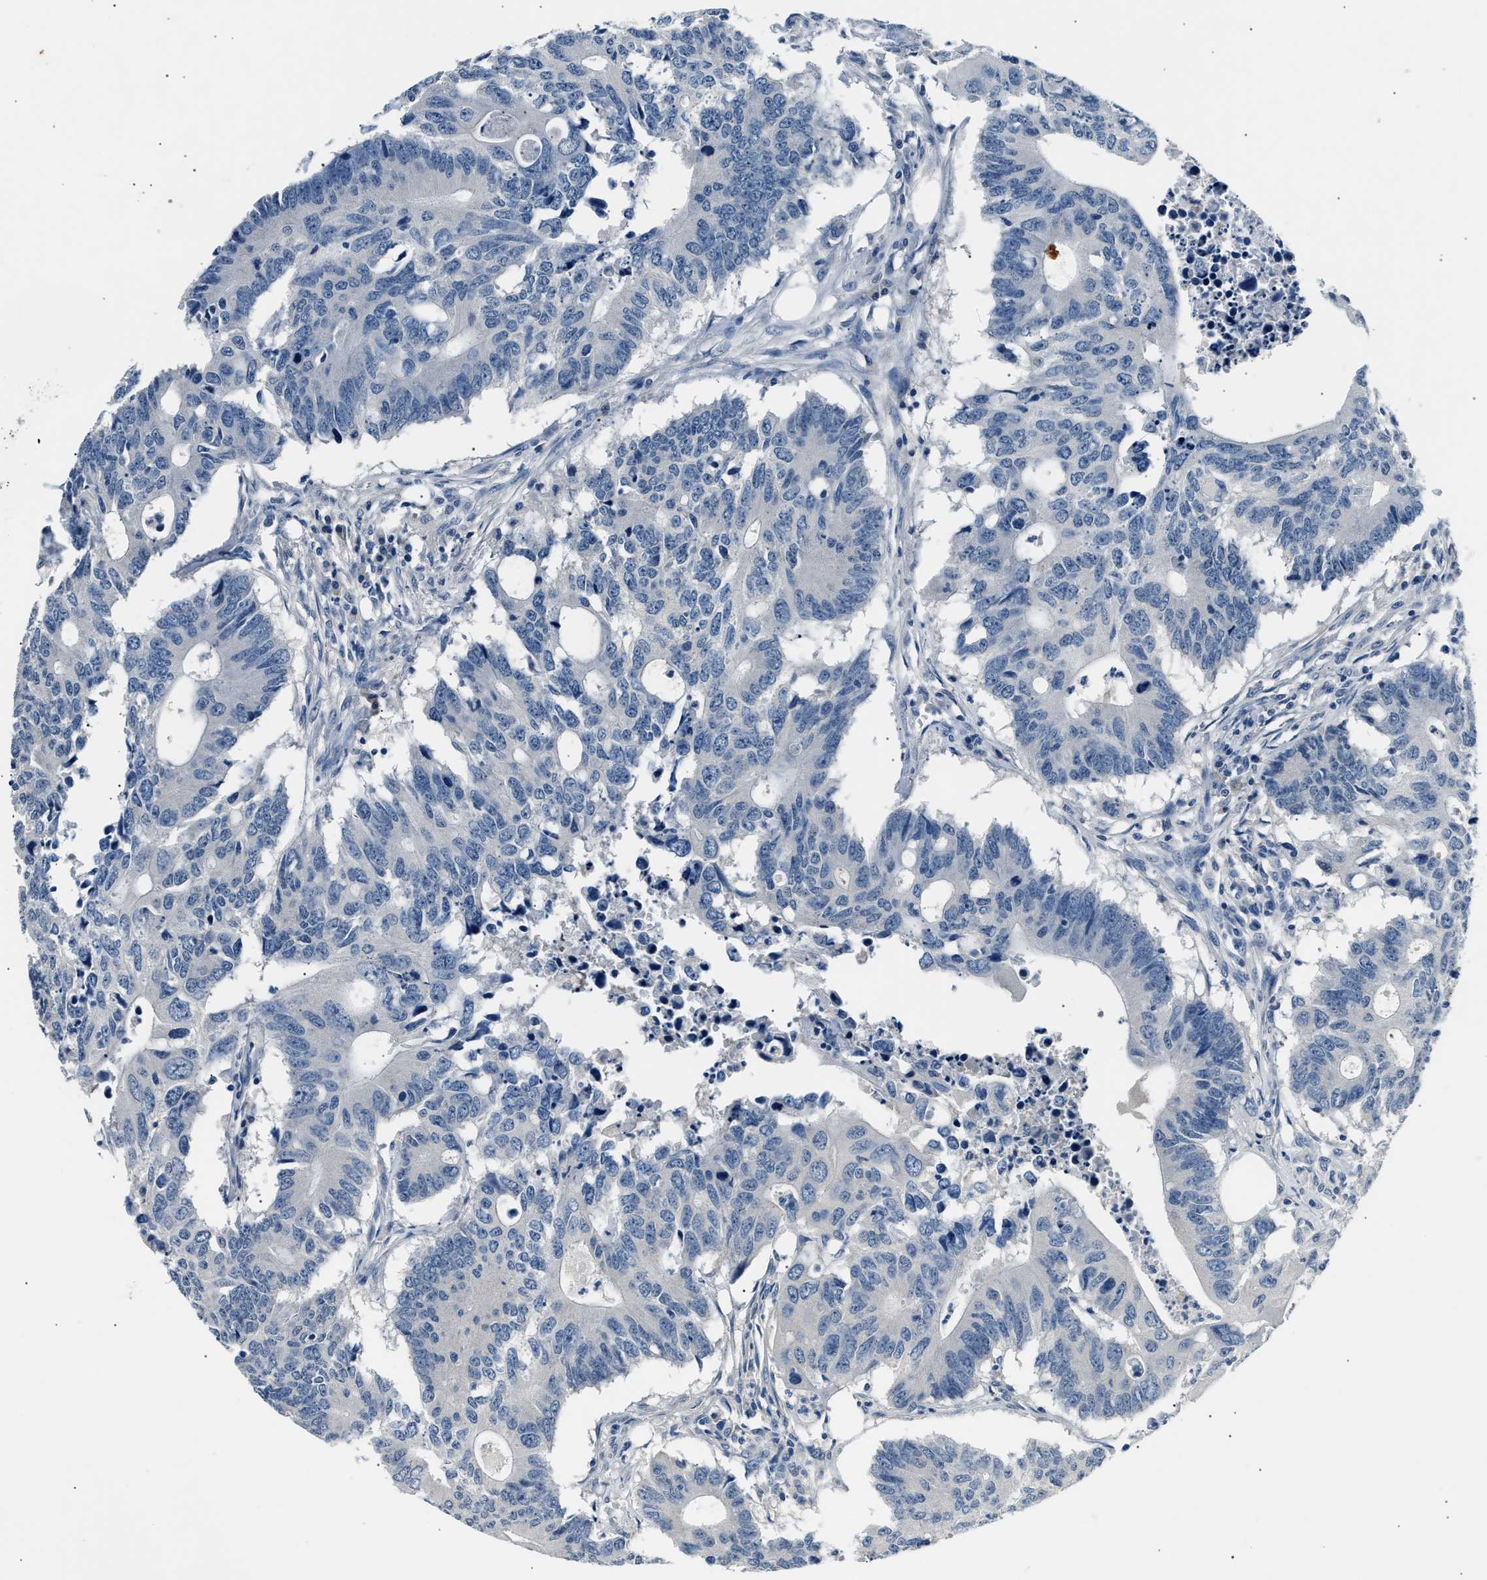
{"staining": {"intensity": "negative", "quantity": "none", "location": "none"}, "tissue": "colorectal cancer", "cell_type": "Tumor cells", "image_type": "cancer", "snomed": [{"axis": "morphology", "description": "Adenocarcinoma, NOS"}, {"axis": "topography", "description": "Colon"}], "caption": "A high-resolution micrograph shows IHC staining of adenocarcinoma (colorectal), which reveals no significant positivity in tumor cells.", "gene": "INHA", "patient": {"sex": "male", "age": 71}}